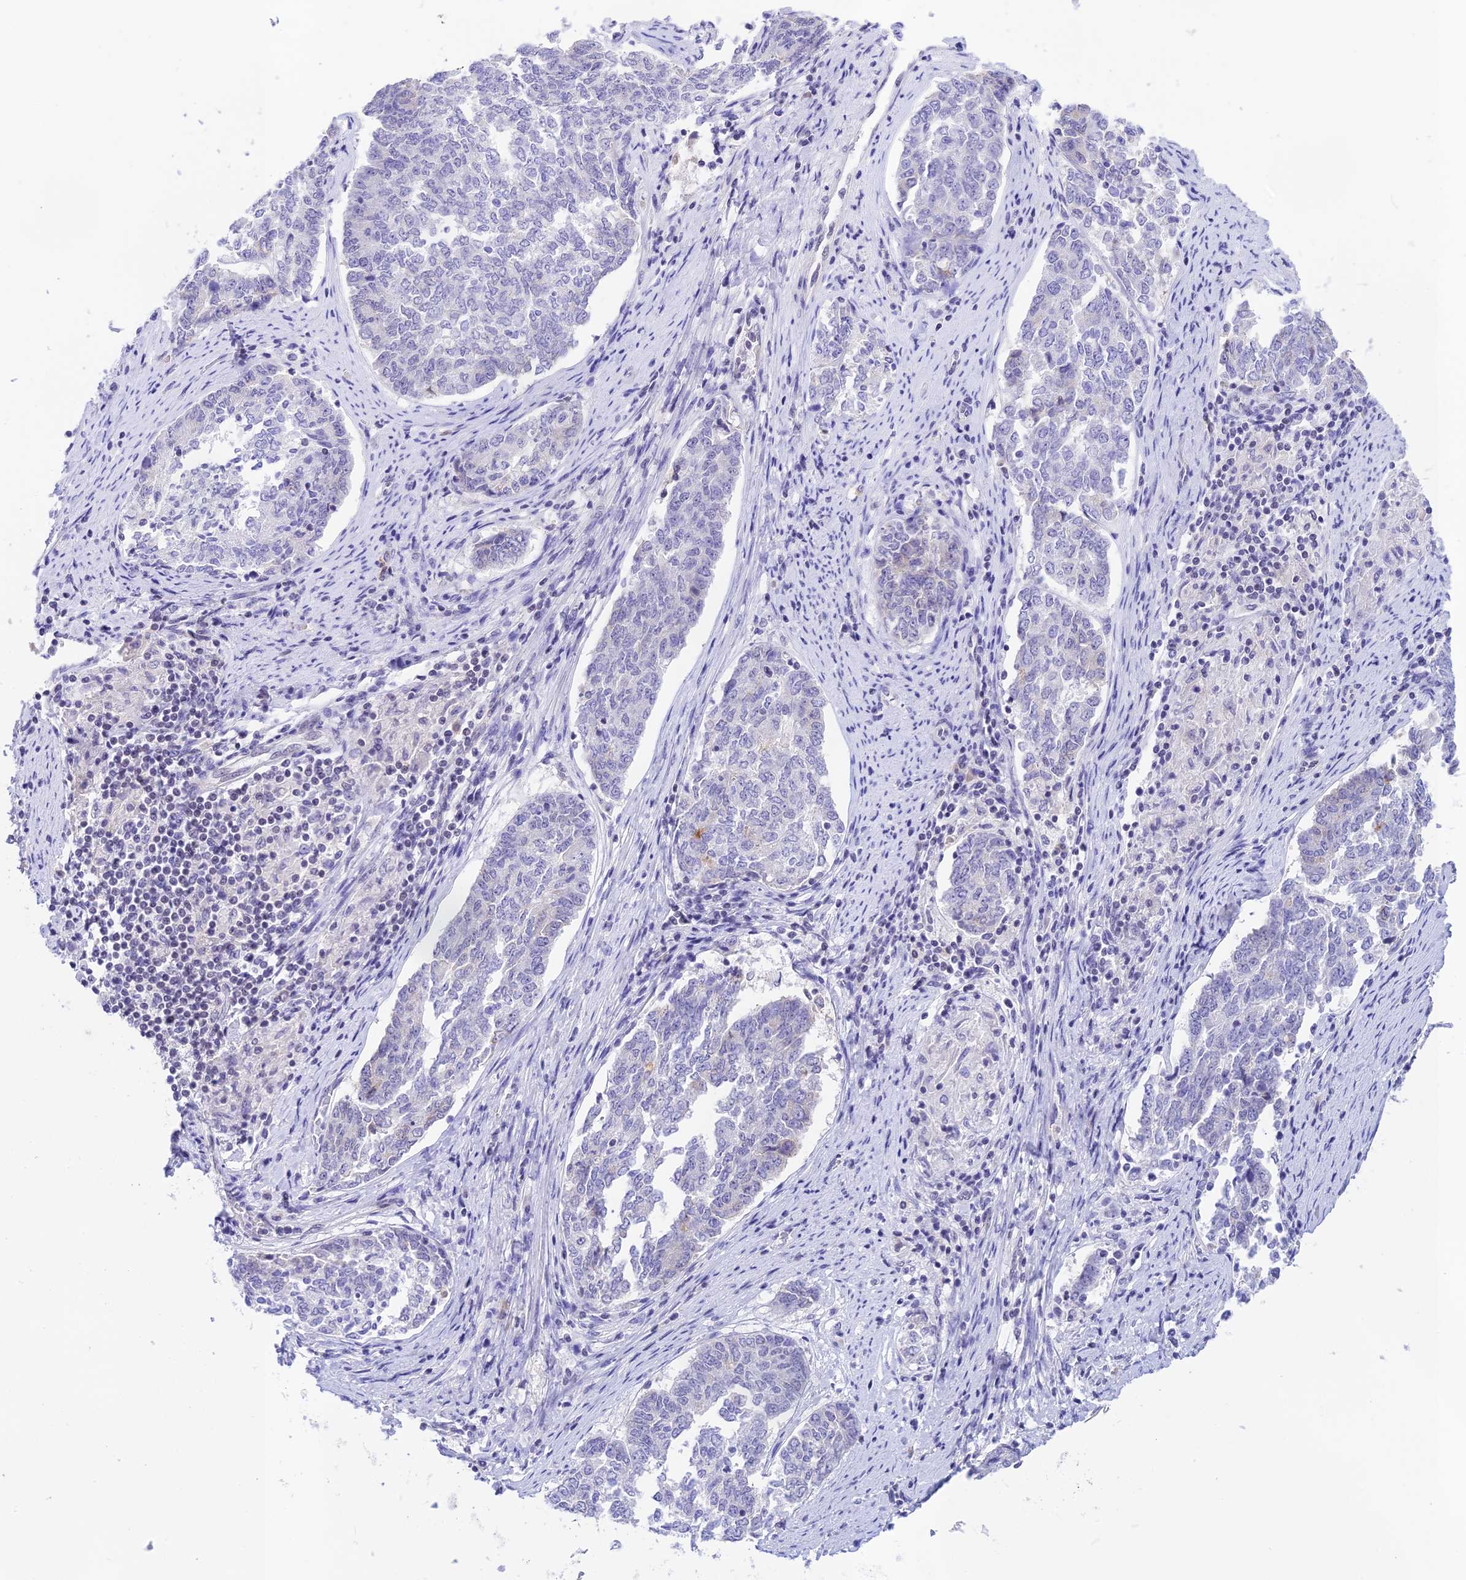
{"staining": {"intensity": "negative", "quantity": "none", "location": "none"}, "tissue": "endometrial cancer", "cell_type": "Tumor cells", "image_type": "cancer", "snomed": [{"axis": "morphology", "description": "Adenocarcinoma, NOS"}, {"axis": "topography", "description": "Endometrium"}], "caption": "Immunohistochemistry (IHC) image of human endometrial cancer (adenocarcinoma) stained for a protein (brown), which exhibits no staining in tumor cells. The staining is performed using DAB (3,3'-diaminobenzidine) brown chromogen with nuclei counter-stained in using hematoxylin.", "gene": "THAP11", "patient": {"sex": "female", "age": 80}}